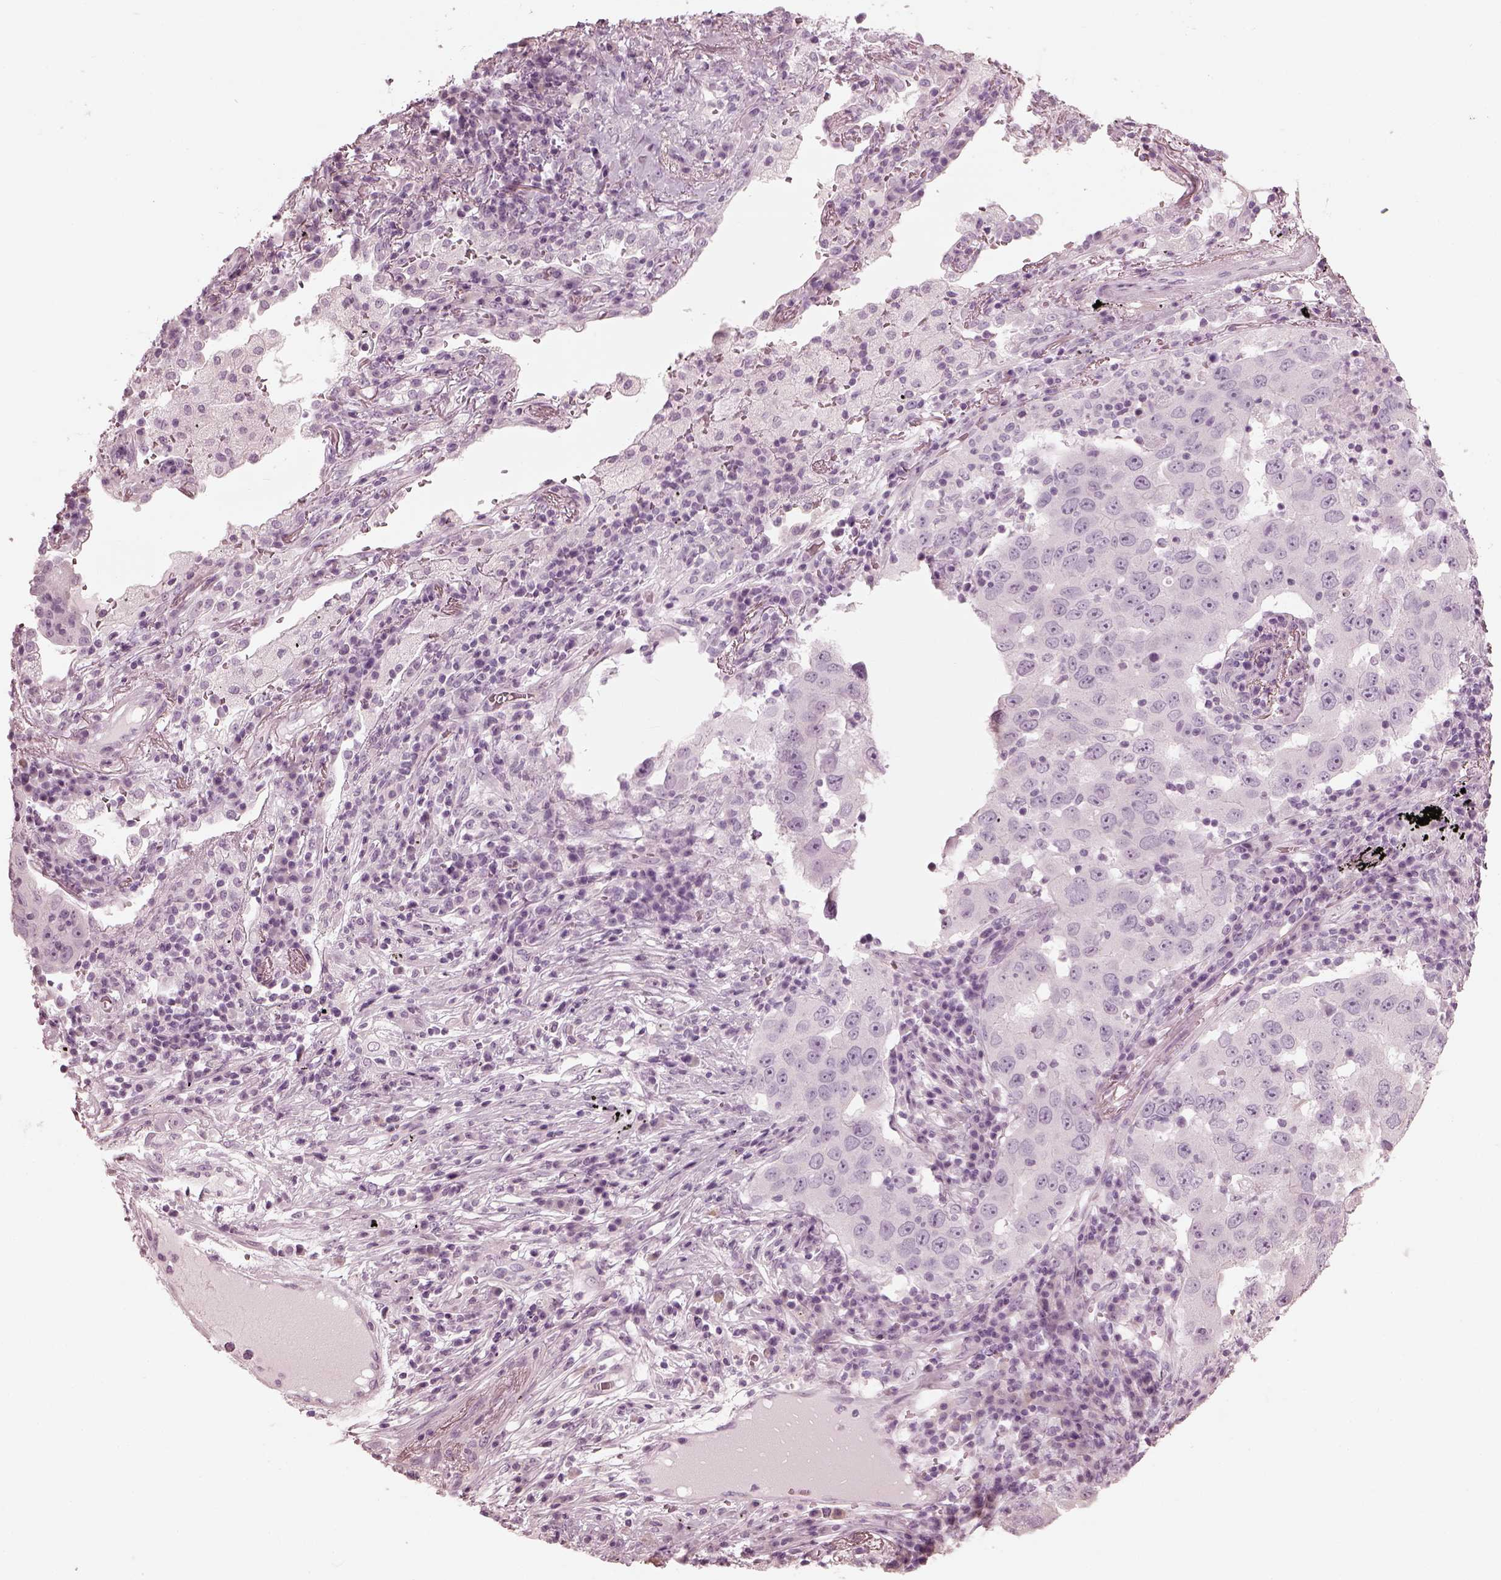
{"staining": {"intensity": "negative", "quantity": "none", "location": "none"}, "tissue": "lung cancer", "cell_type": "Tumor cells", "image_type": "cancer", "snomed": [{"axis": "morphology", "description": "Adenocarcinoma, NOS"}, {"axis": "topography", "description": "Lung"}], "caption": "This is an immunohistochemistry (IHC) photomicrograph of human lung cancer. There is no staining in tumor cells.", "gene": "SAXO2", "patient": {"sex": "male", "age": 73}}